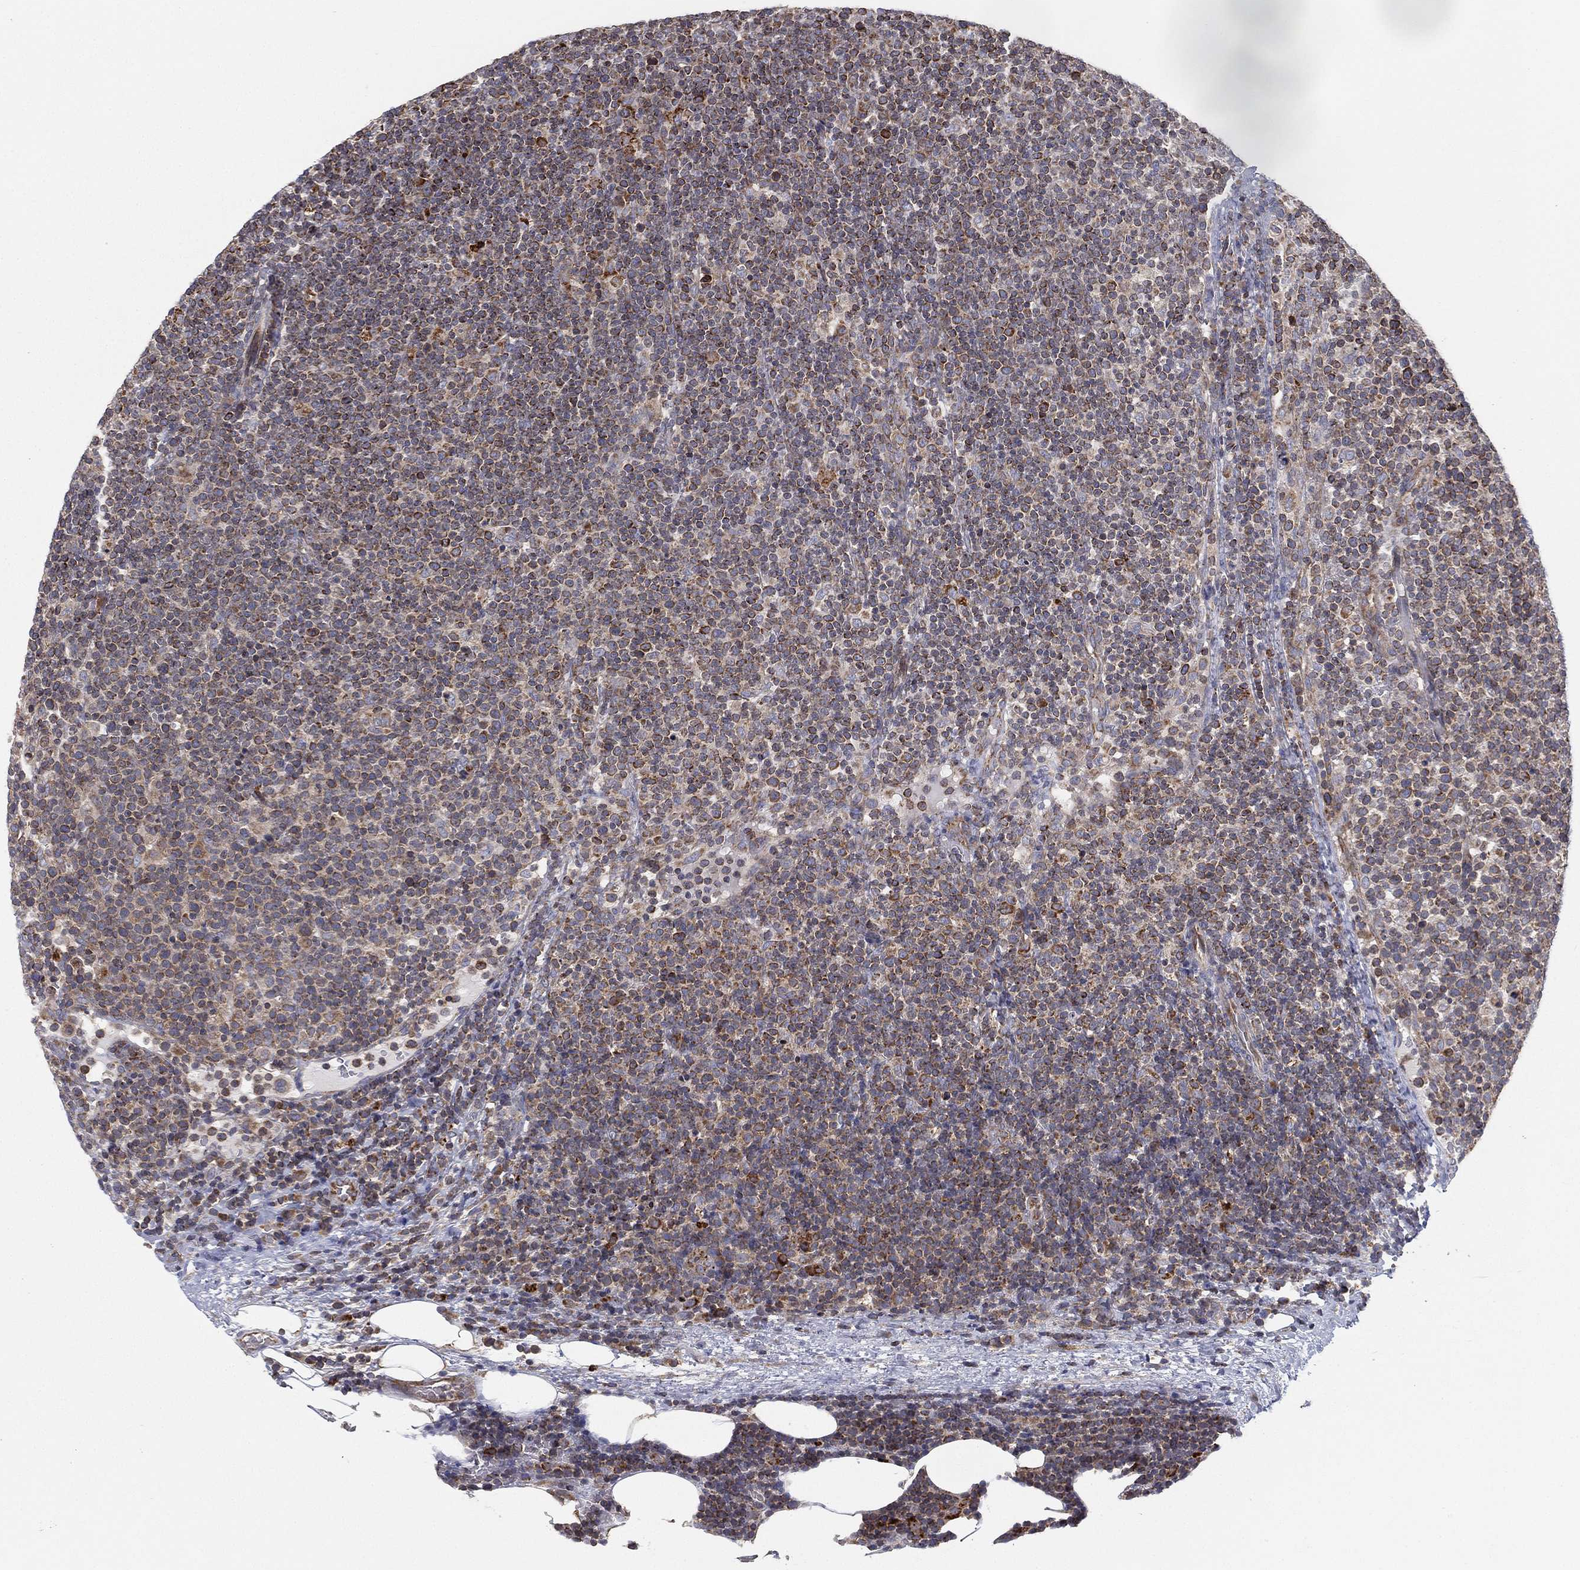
{"staining": {"intensity": "moderate", "quantity": "<25%", "location": "cytoplasmic/membranous"}, "tissue": "lymphoma", "cell_type": "Tumor cells", "image_type": "cancer", "snomed": [{"axis": "morphology", "description": "Malignant lymphoma, non-Hodgkin's type, High grade"}, {"axis": "topography", "description": "Lymph node"}], "caption": "Immunohistochemistry staining of high-grade malignant lymphoma, non-Hodgkin's type, which demonstrates low levels of moderate cytoplasmic/membranous expression in approximately <25% of tumor cells indicating moderate cytoplasmic/membranous protein expression. The staining was performed using DAB (3,3'-diaminobenzidine) (brown) for protein detection and nuclei were counterstained in hematoxylin (blue).", "gene": "CYB5B", "patient": {"sex": "male", "age": 61}}